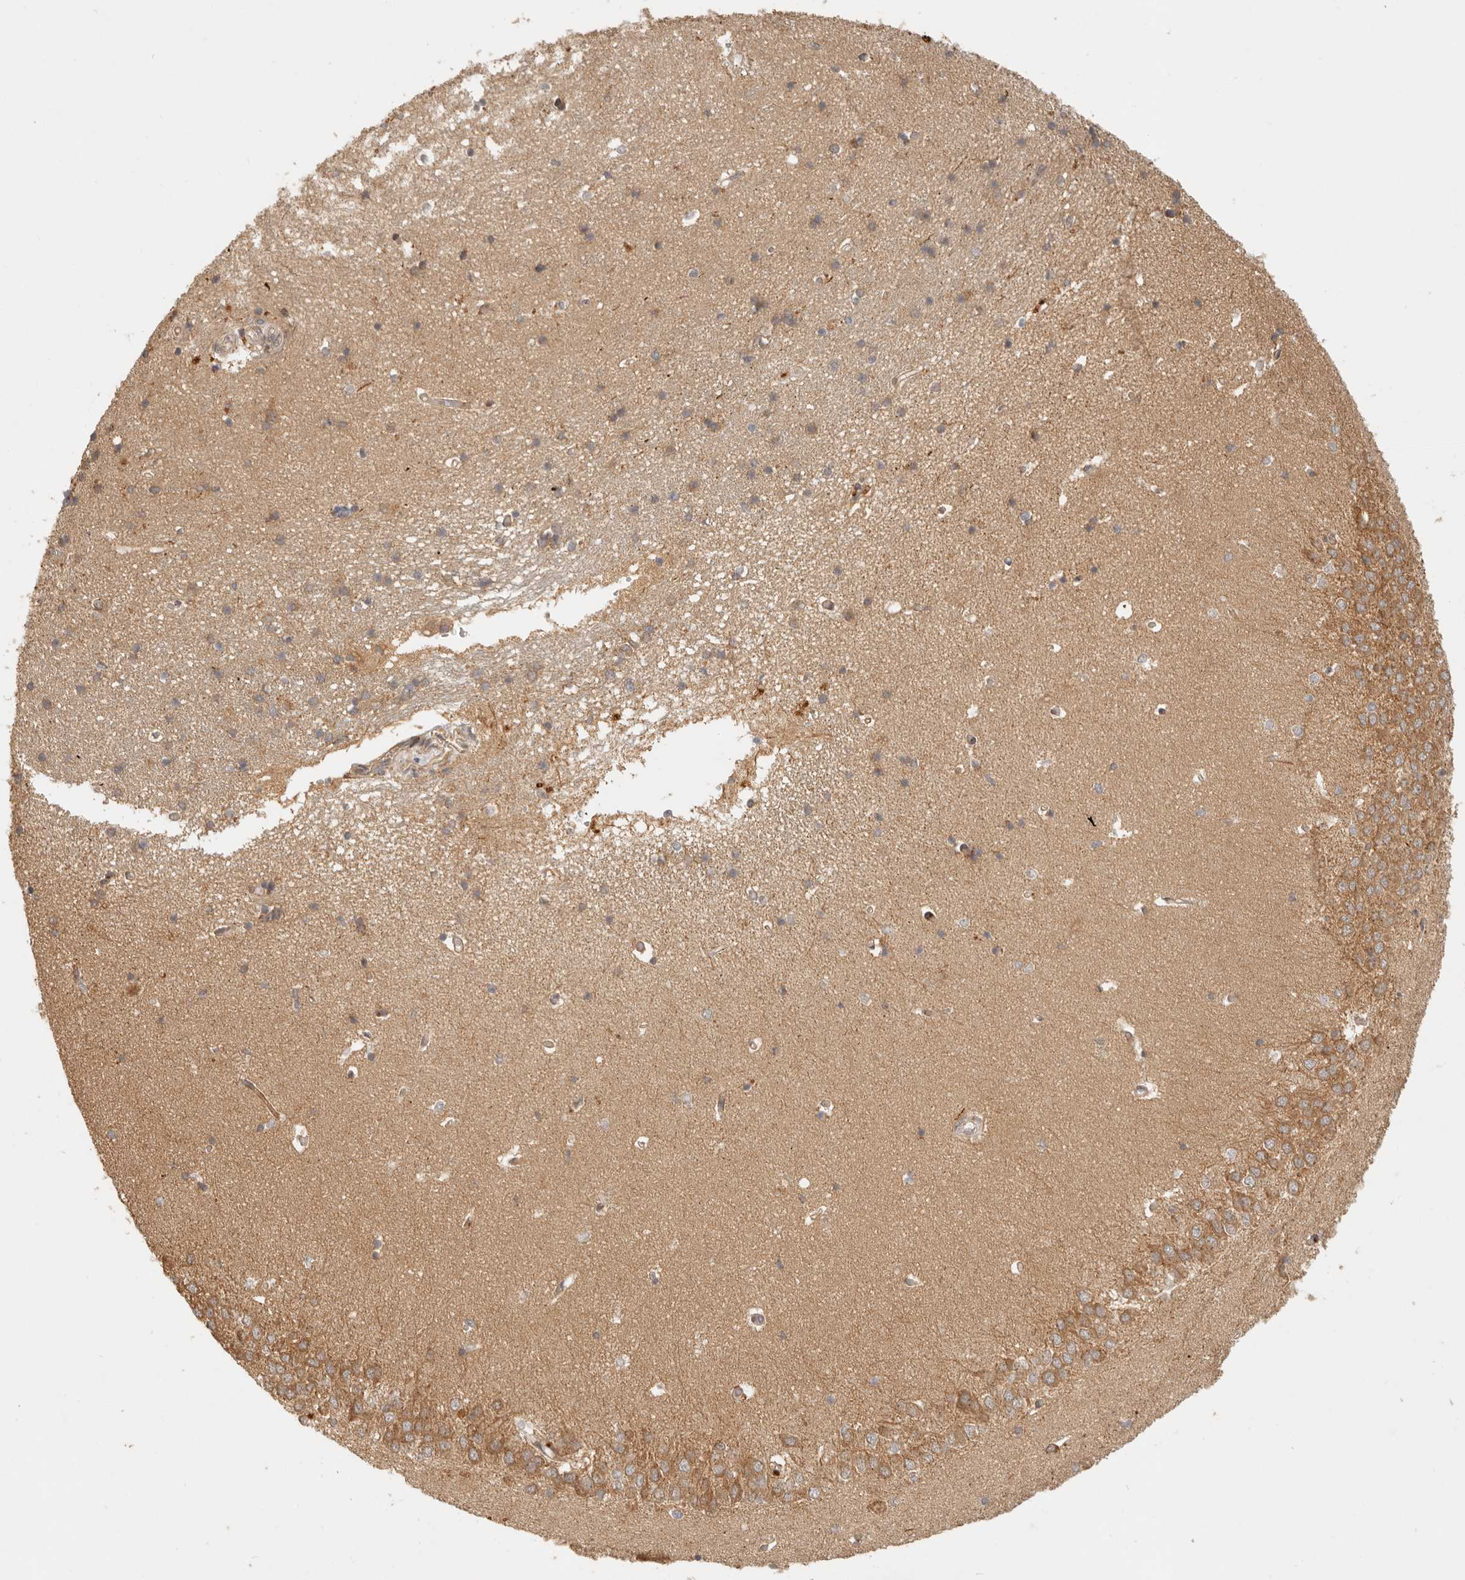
{"staining": {"intensity": "weak", "quantity": "25%-75%", "location": "cytoplasmic/membranous"}, "tissue": "hippocampus", "cell_type": "Glial cells", "image_type": "normal", "snomed": [{"axis": "morphology", "description": "Normal tissue, NOS"}, {"axis": "topography", "description": "Hippocampus"}], "caption": "Glial cells demonstrate low levels of weak cytoplasmic/membranous expression in approximately 25%-75% of cells in normal hippocampus. (Stains: DAB in brown, nuclei in blue, Microscopy: brightfield microscopy at high magnification).", "gene": "ANKRD61", "patient": {"sex": "male", "age": 45}}